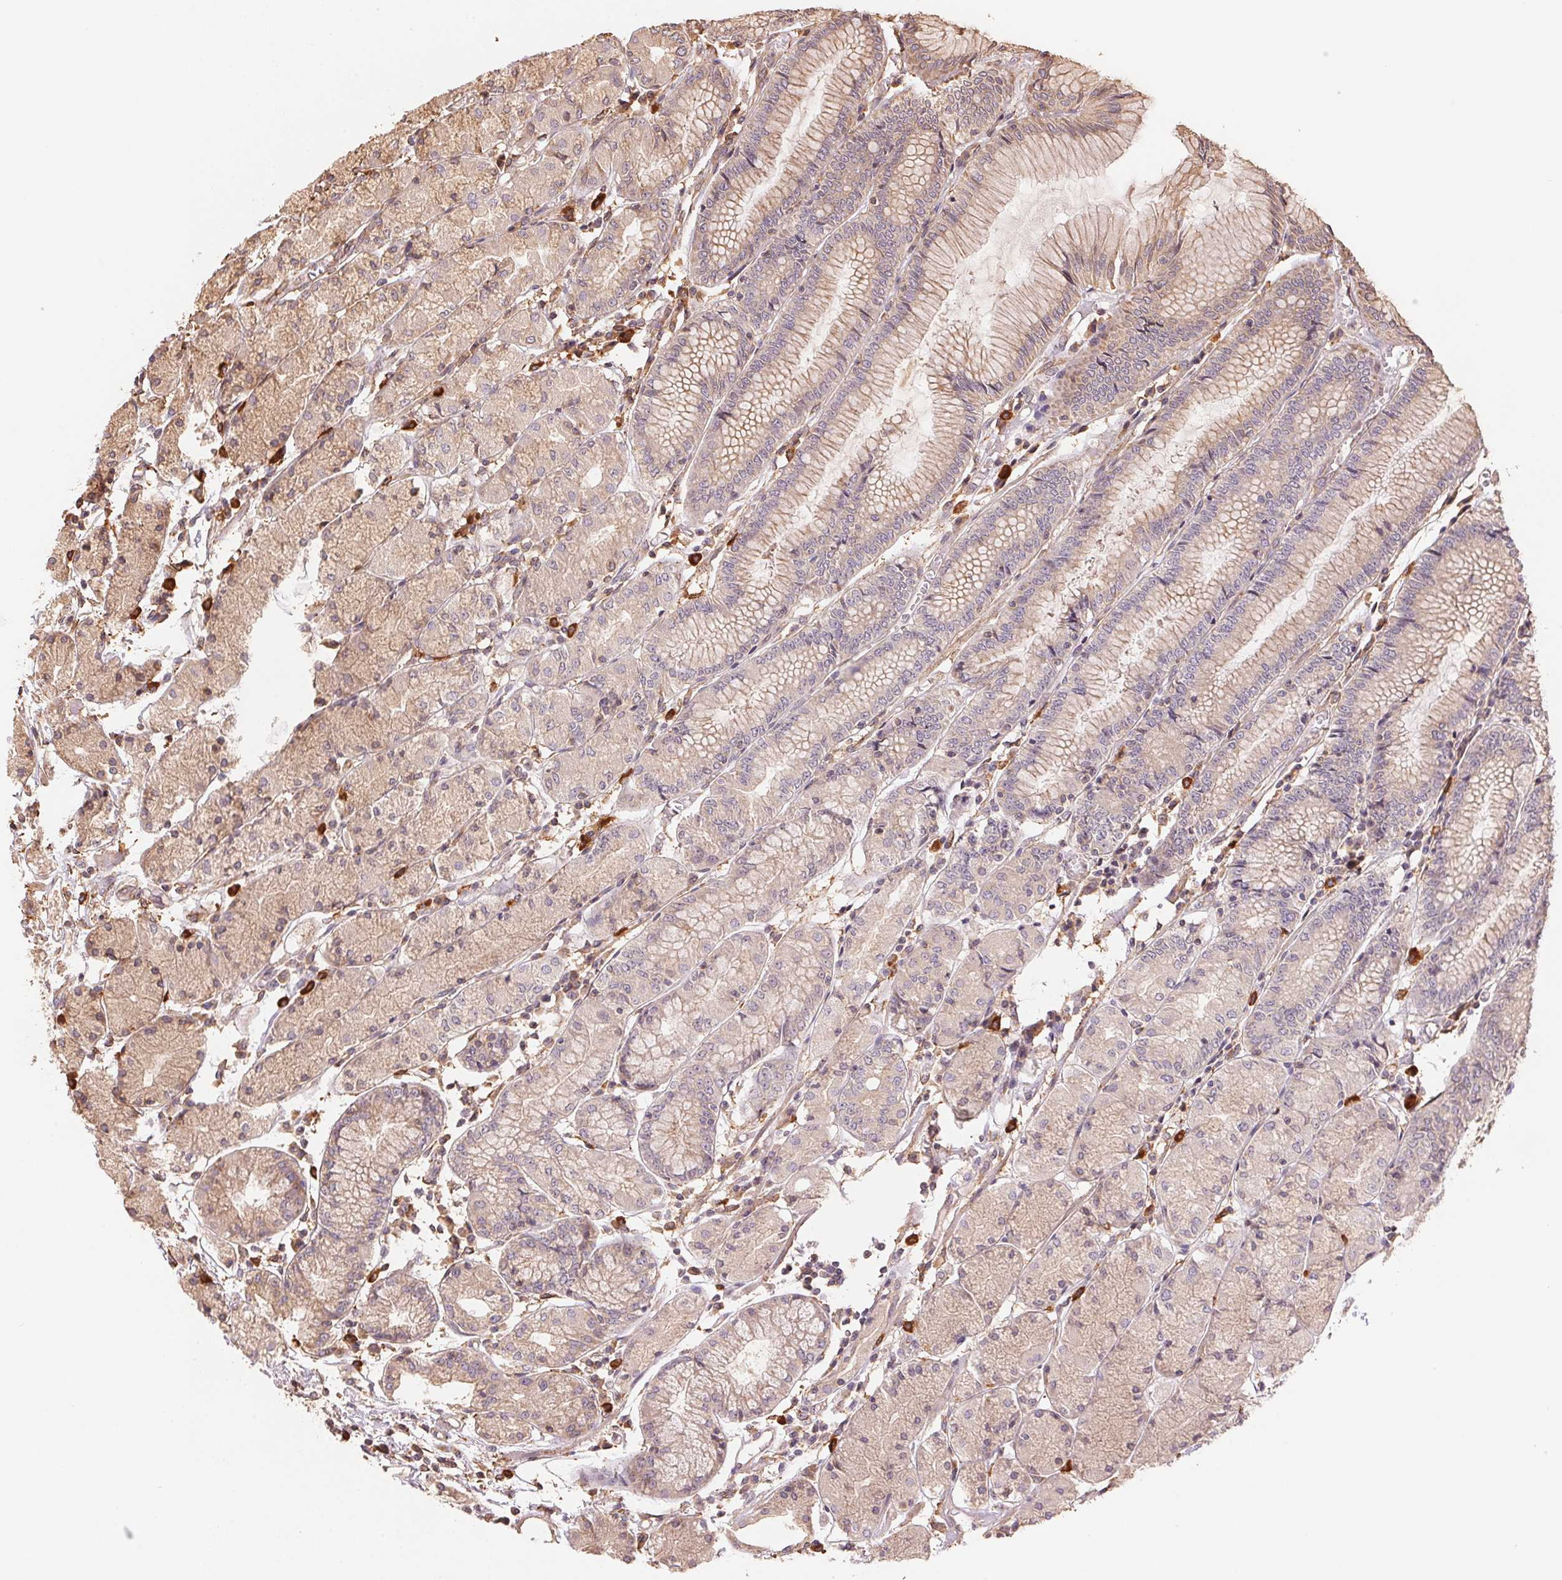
{"staining": {"intensity": "weak", "quantity": ">75%", "location": "cytoplasmic/membranous"}, "tissue": "stomach", "cell_type": "Glandular cells", "image_type": "normal", "snomed": [{"axis": "morphology", "description": "Normal tissue, NOS"}, {"axis": "topography", "description": "Stomach, upper"}], "caption": "Weak cytoplasmic/membranous protein staining is present in about >75% of glandular cells in stomach.", "gene": "C6orf163", "patient": {"sex": "male", "age": 69}}